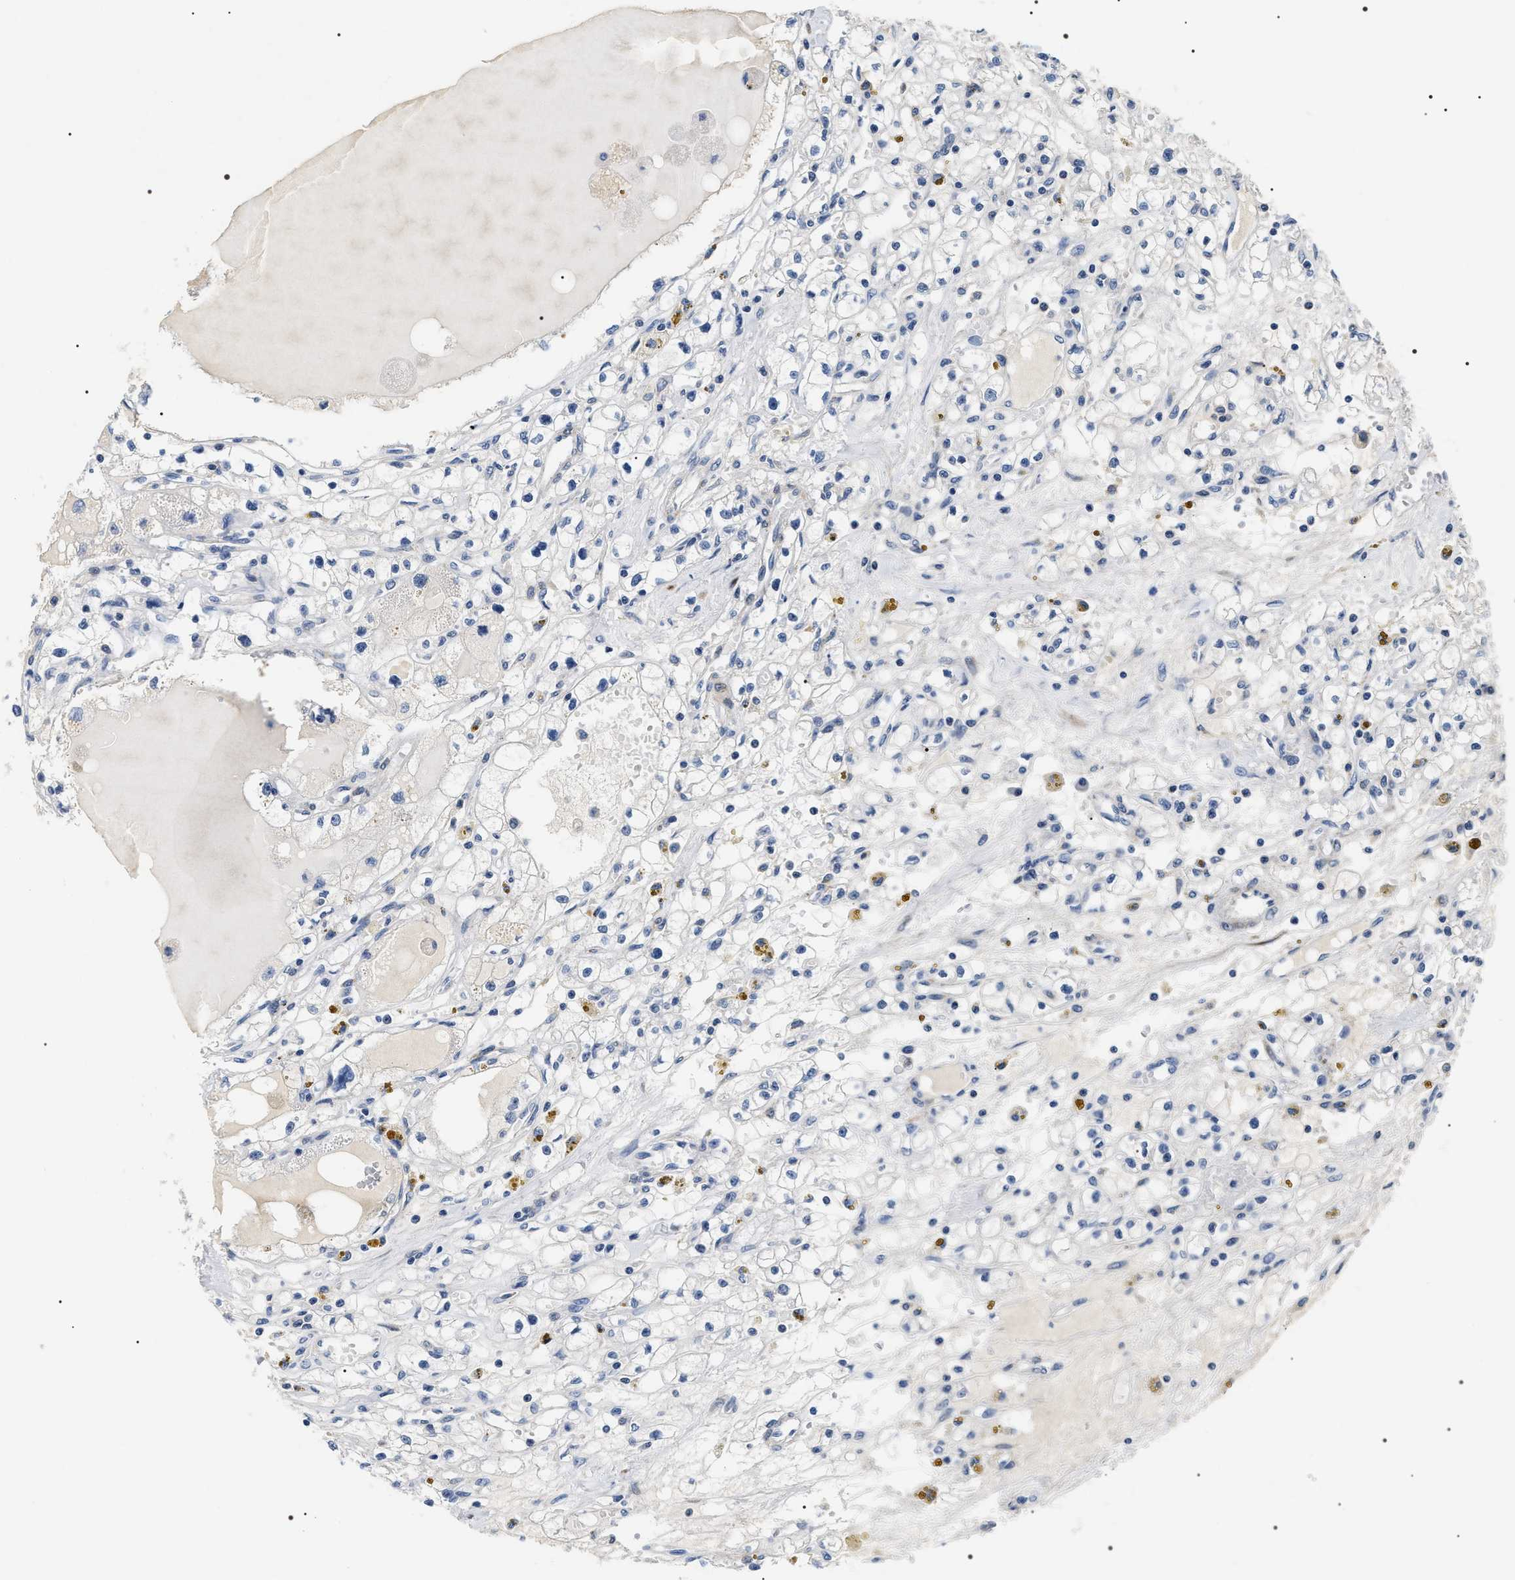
{"staining": {"intensity": "negative", "quantity": "none", "location": "none"}, "tissue": "renal cancer", "cell_type": "Tumor cells", "image_type": "cancer", "snomed": [{"axis": "morphology", "description": "Adenocarcinoma, NOS"}, {"axis": "topography", "description": "Kidney"}], "caption": "Micrograph shows no significant protein positivity in tumor cells of adenocarcinoma (renal). Nuclei are stained in blue.", "gene": "BAG2", "patient": {"sex": "male", "age": 56}}